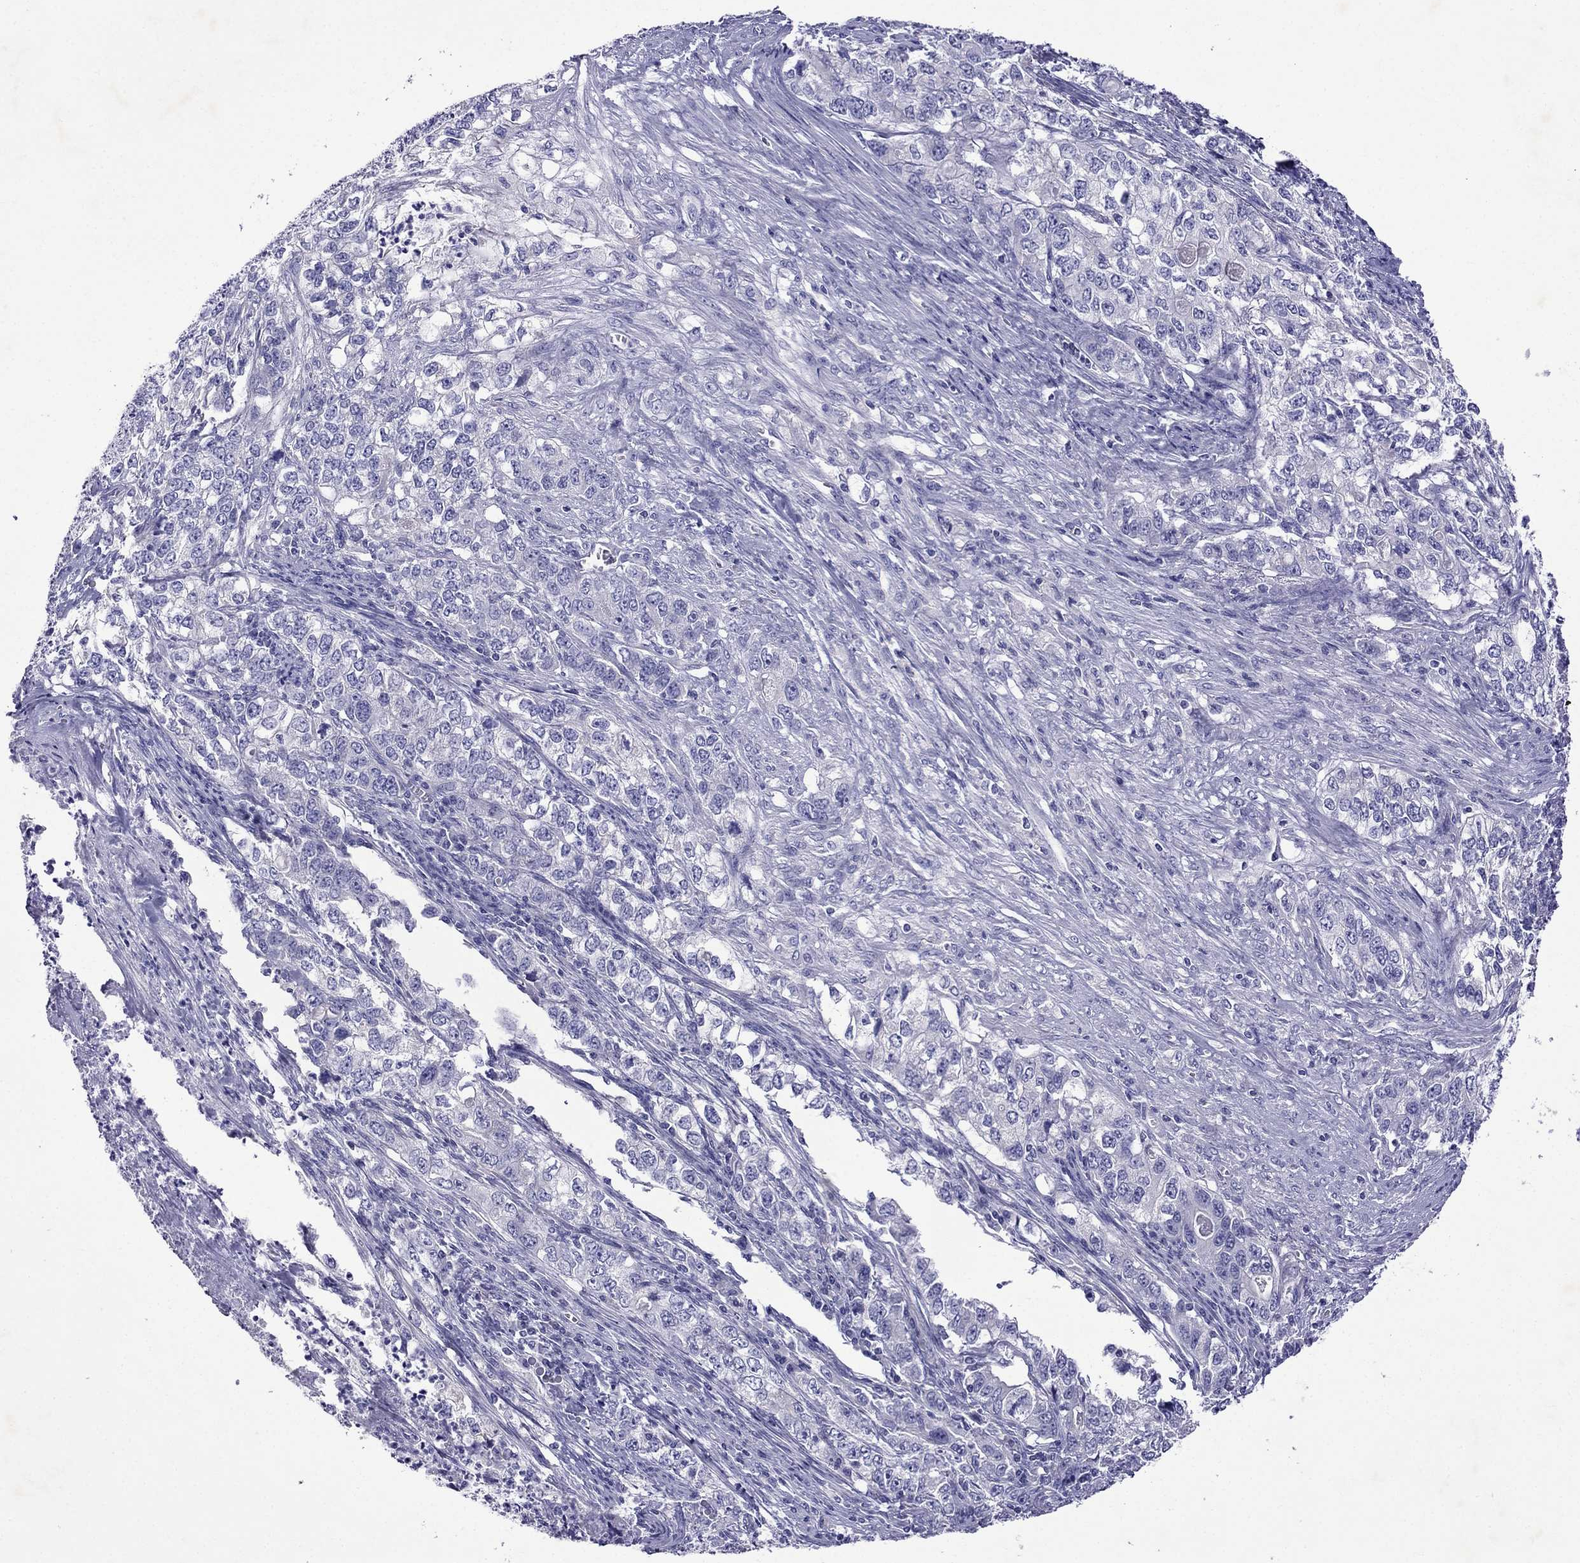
{"staining": {"intensity": "negative", "quantity": "none", "location": "none"}, "tissue": "stomach cancer", "cell_type": "Tumor cells", "image_type": "cancer", "snomed": [{"axis": "morphology", "description": "Adenocarcinoma, NOS"}, {"axis": "topography", "description": "Stomach, lower"}], "caption": "Immunohistochemistry (IHC) image of neoplastic tissue: stomach cancer stained with DAB (3,3'-diaminobenzidine) exhibits no significant protein positivity in tumor cells.", "gene": "TDRD1", "patient": {"sex": "female", "age": 72}}